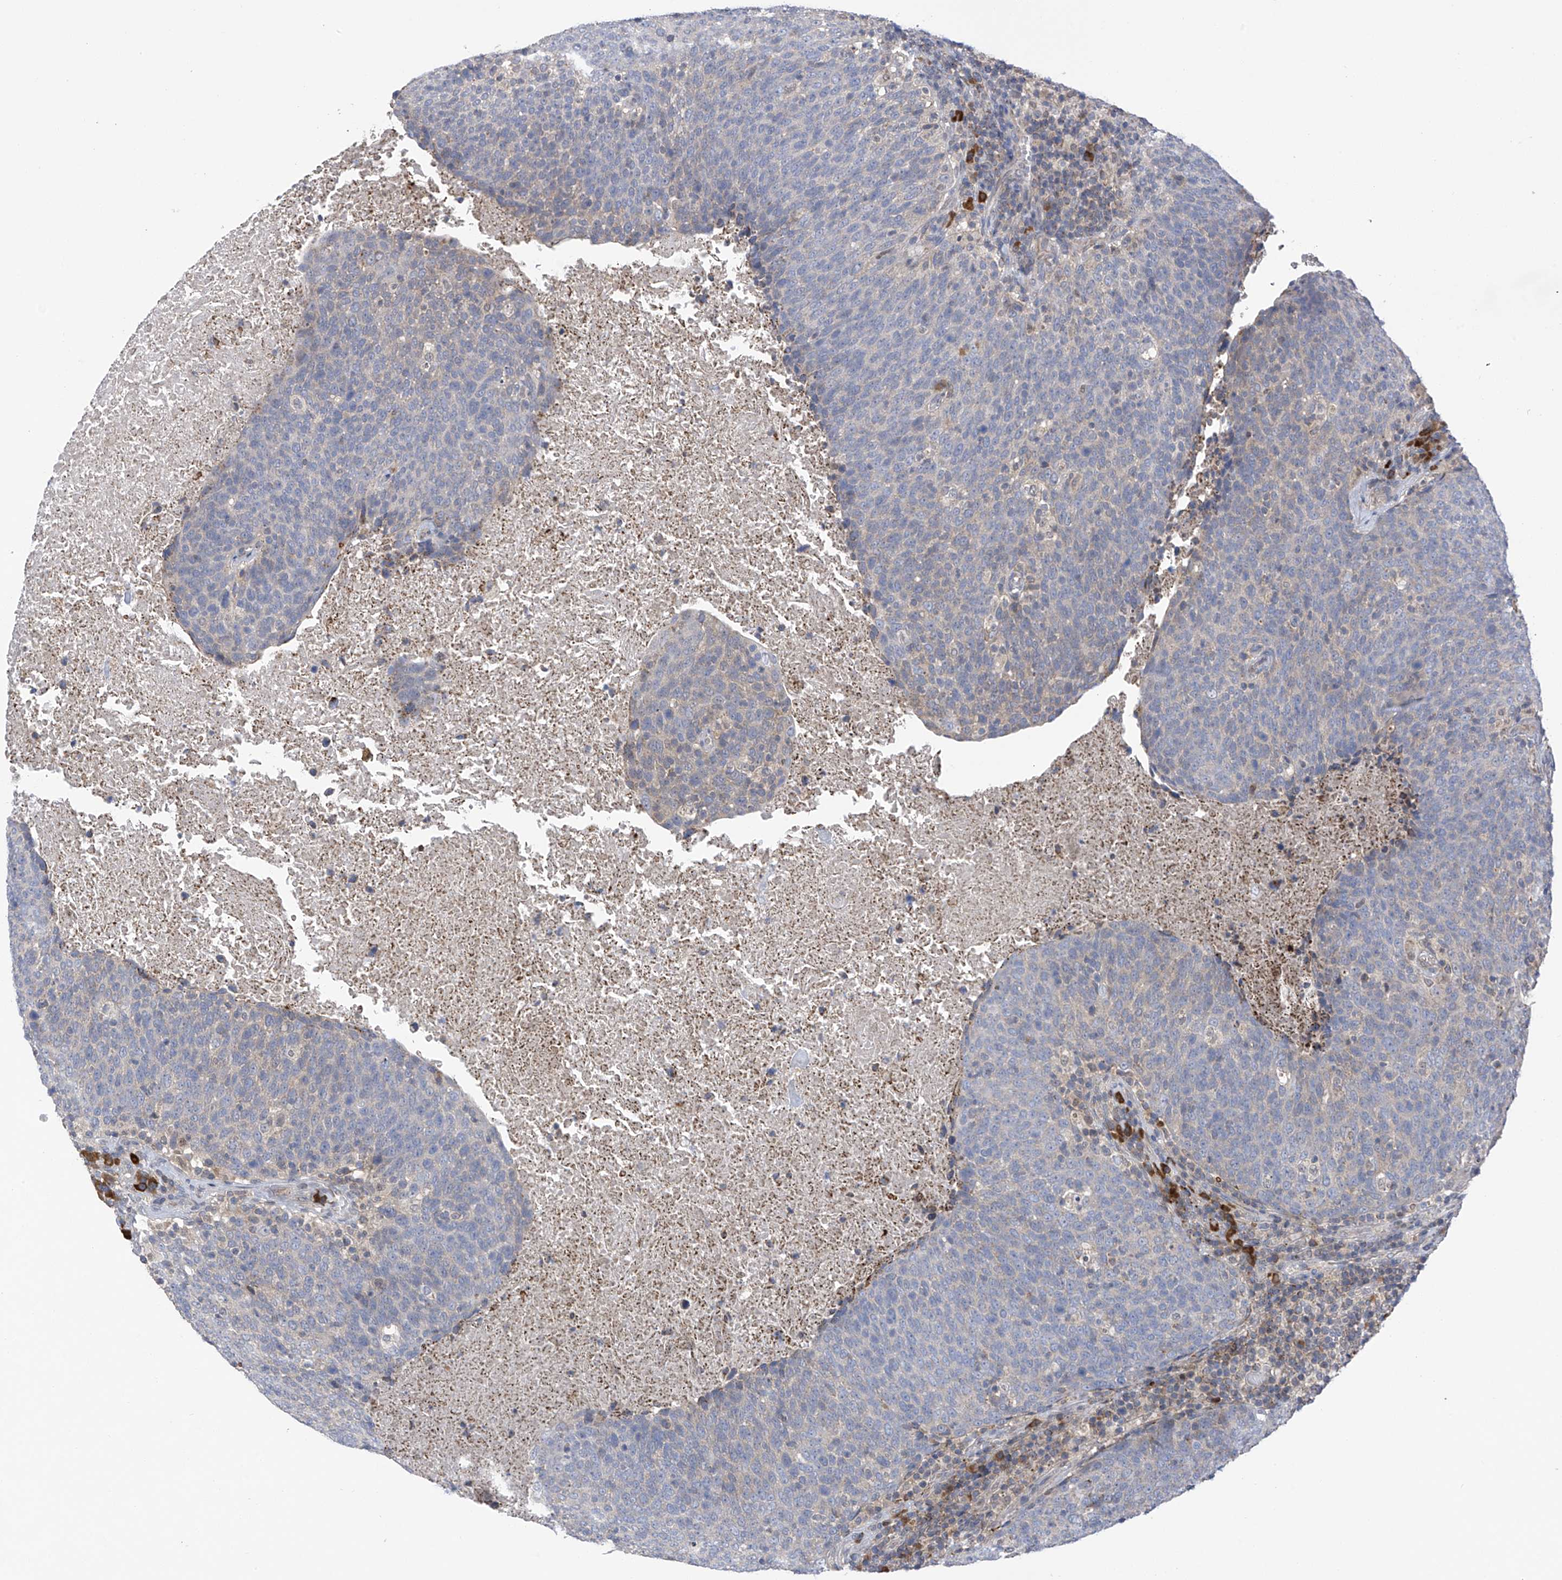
{"staining": {"intensity": "negative", "quantity": "none", "location": "none"}, "tissue": "head and neck cancer", "cell_type": "Tumor cells", "image_type": "cancer", "snomed": [{"axis": "morphology", "description": "Squamous cell carcinoma, NOS"}, {"axis": "morphology", "description": "Squamous cell carcinoma, metastatic, NOS"}, {"axis": "topography", "description": "Lymph node"}, {"axis": "topography", "description": "Head-Neck"}], "caption": "A high-resolution photomicrograph shows immunohistochemistry (IHC) staining of head and neck cancer (metastatic squamous cell carcinoma), which displays no significant staining in tumor cells.", "gene": "SLCO4A1", "patient": {"sex": "male", "age": 62}}